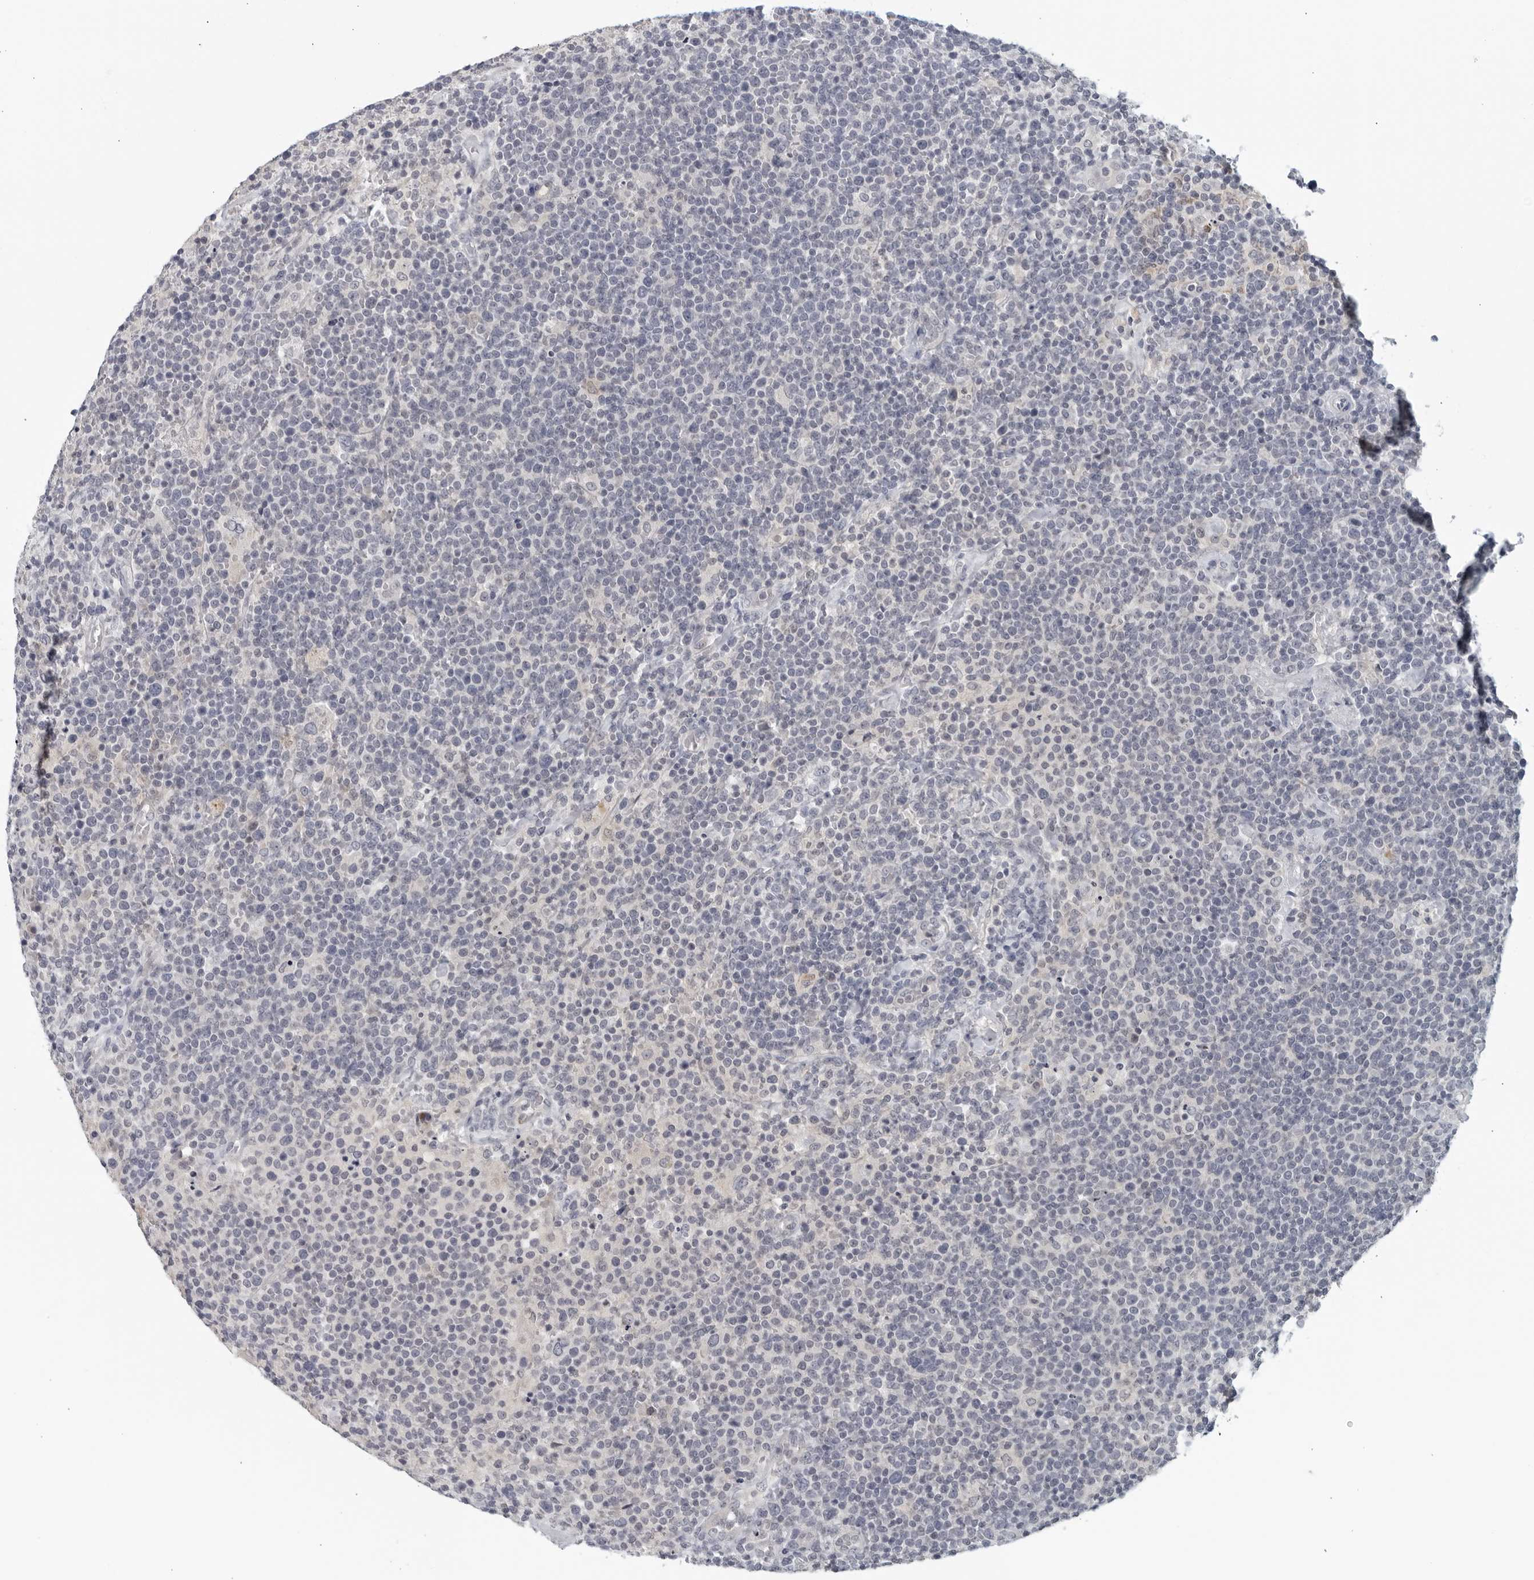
{"staining": {"intensity": "negative", "quantity": "none", "location": "none"}, "tissue": "lymphoma", "cell_type": "Tumor cells", "image_type": "cancer", "snomed": [{"axis": "morphology", "description": "Malignant lymphoma, non-Hodgkin's type, High grade"}, {"axis": "topography", "description": "Lymph node"}], "caption": "Lymphoma was stained to show a protein in brown. There is no significant positivity in tumor cells. (Immunohistochemistry, brightfield microscopy, high magnification).", "gene": "MATN1", "patient": {"sex": "male", "age": 61}}